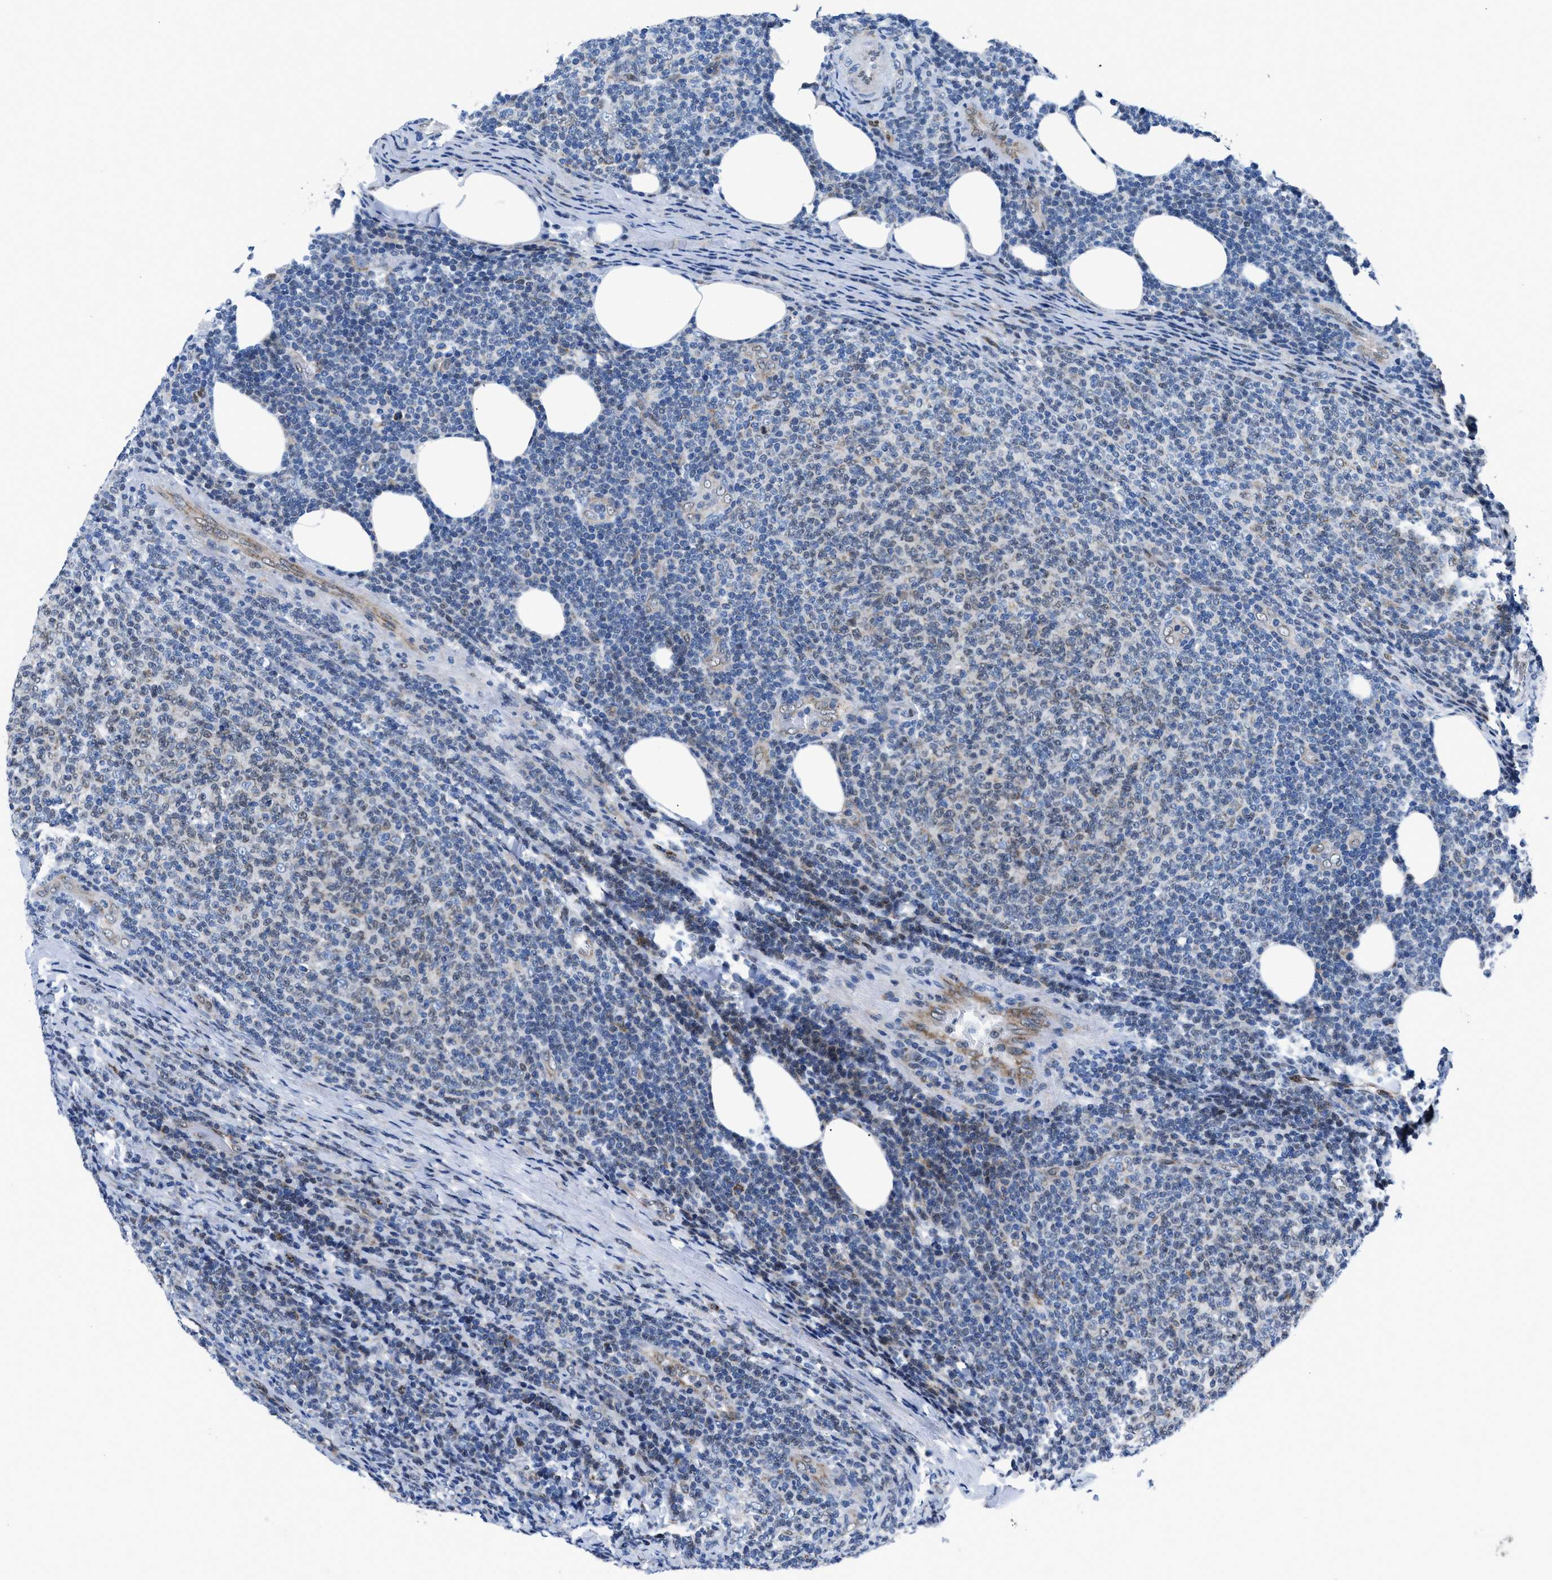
{"staining": {"intensity": "weak", "quantity": "<25%", "location": "nuclear"}, "tissue": "lymphoma", "cell_type": "Tumor cells", "image_type": "cancer", "snomed": [{"axis": "morphology", "description": "Malignant lymphoma, non-Hodgkin's type, Low grade"}, {"axis": "topography", "description": "Lymph node"}], "caption": "A histopathology image of malignant lymphoma, non-Hodgkin's type (low-grade) stained for a protein demonstrates no brown staining in tumor cells.", "gene": "LMO2", "patient": {"sex": "male", "age": 66}}